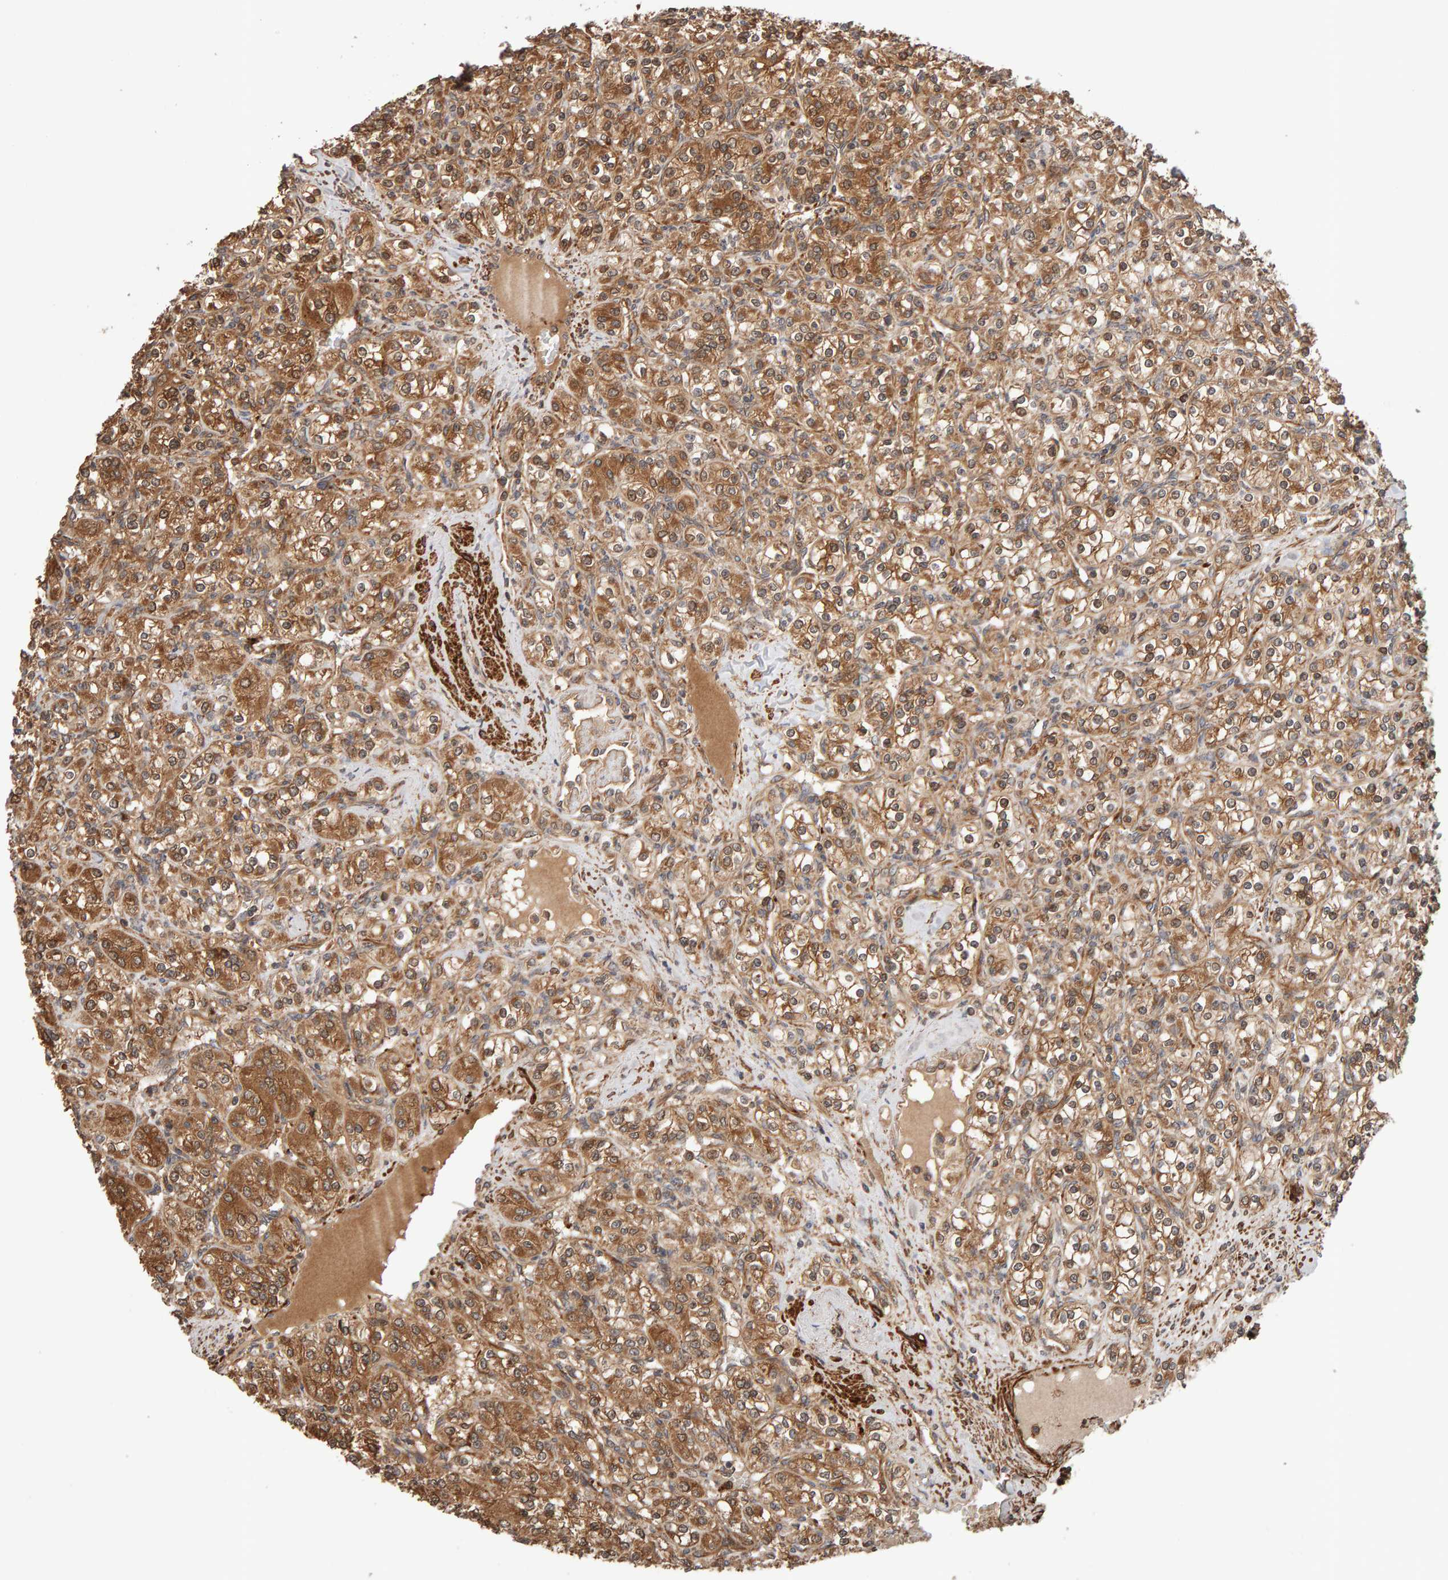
{"staining": {"intensity": "moderate", "quantity": ">75%", "location": "cytoplasmic/membranous"}, "tissue": "renal cancer", "cell_type": "Tumor cells", "image_type": "cancer", "snomed": [{"axis": "morphology", "description": "Adenocarcinoma, NOS"}, {"axis": "topography", "description": "Kidney"}], "caption": "IHC image of human renal cancer (adenocarcinoma) stained for a protein (brown), which exhibits medium levels of moderate cytoplasmic/membranous staining in about >75% of tumor cells.", "gene": "SYNRG", "patient": {"sex": "male", "age": 77}}